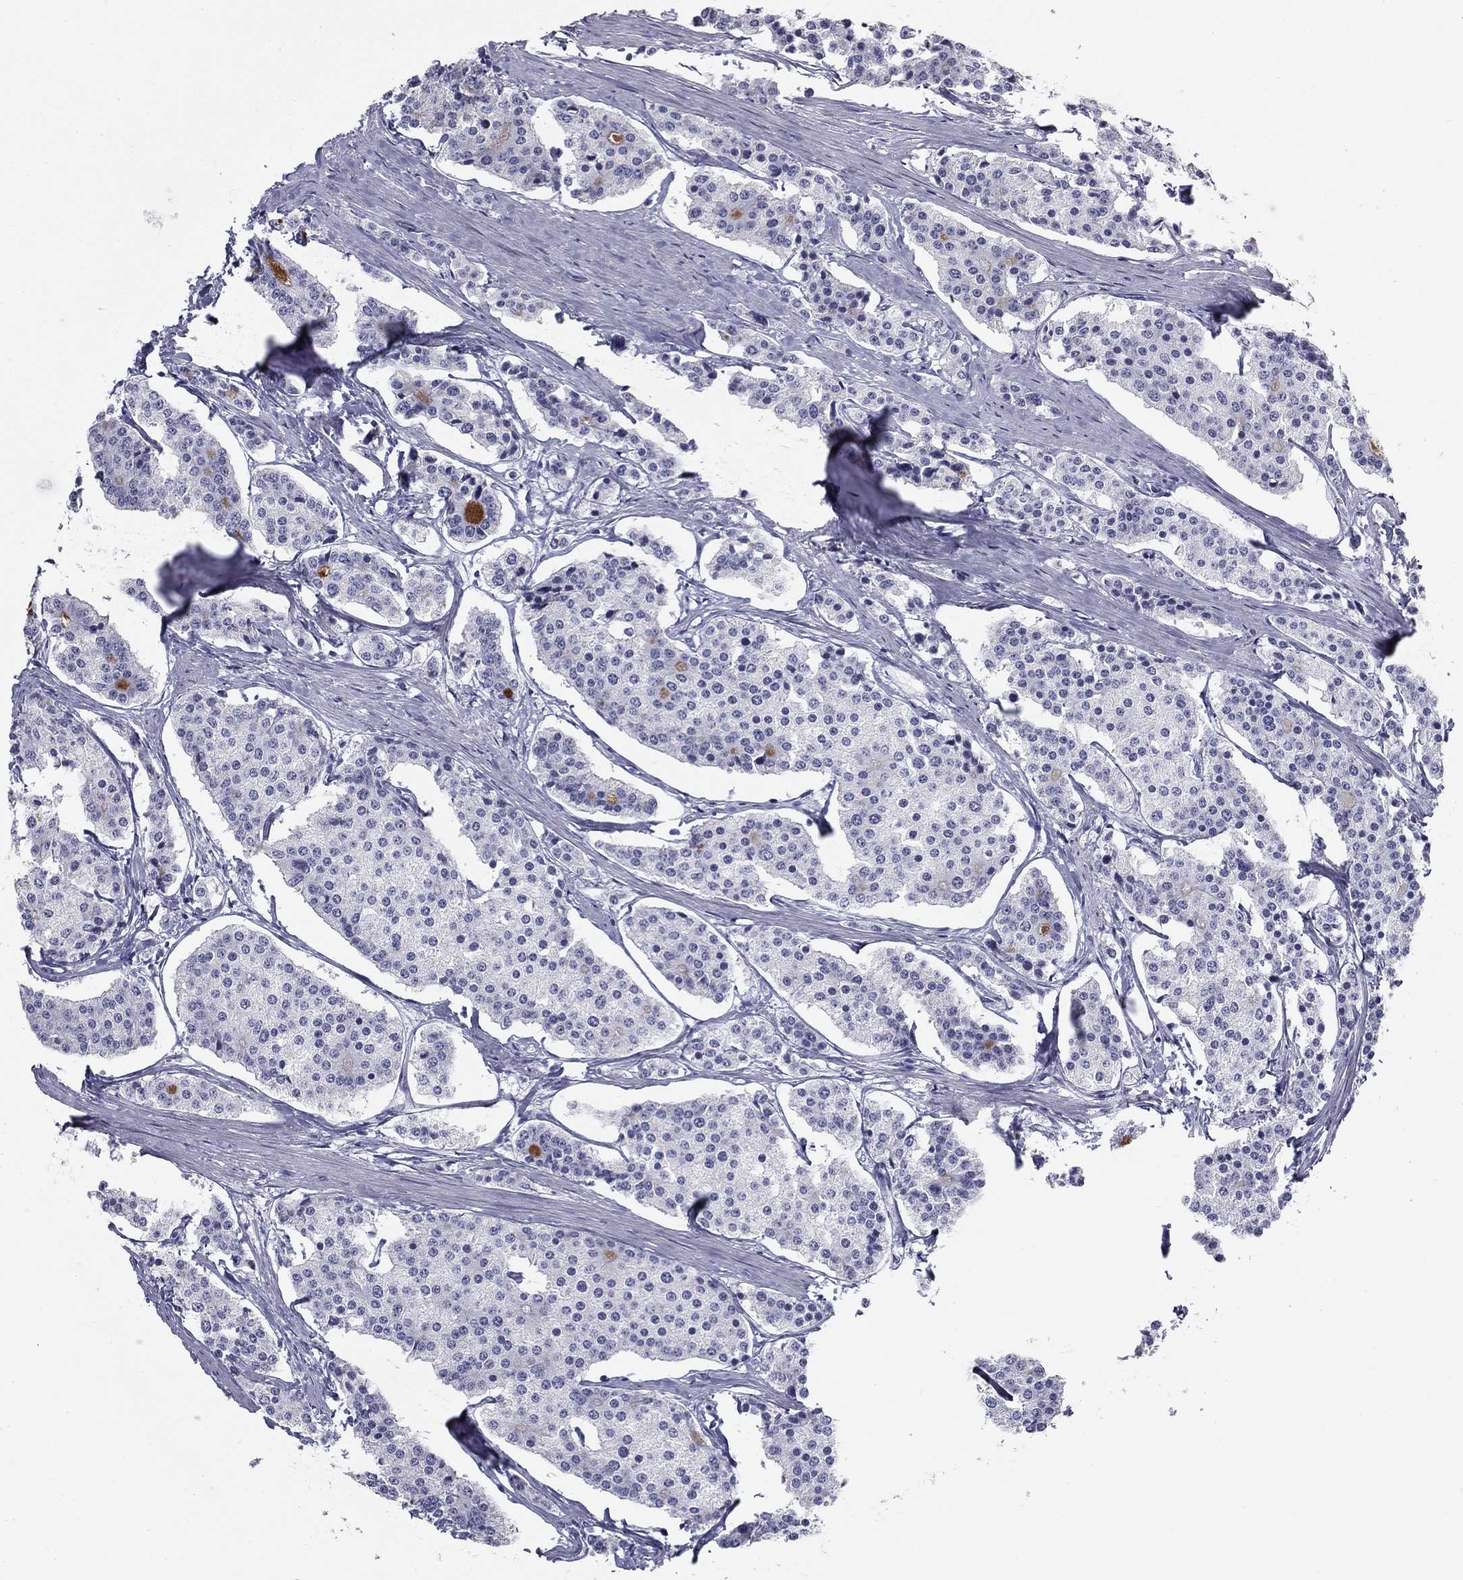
{"staining": {"intensity": "negative", "quantity": "none", "location": "none"}, "tissue": "carcinoid", "cell_type": "Tumor cells", "image_type": "cancer", "snomed": [{"axis": "morphology", "description": "Carcinoid, malignant, NOS"}, {"axis": "topography", "description": "Small intestine"}], "caption": "This is an IHC histopathology image of carcinoid. There is no positivity in tumor cells.", "gene": "ZP2", "patient": {"sex": "female", "age": 65}}